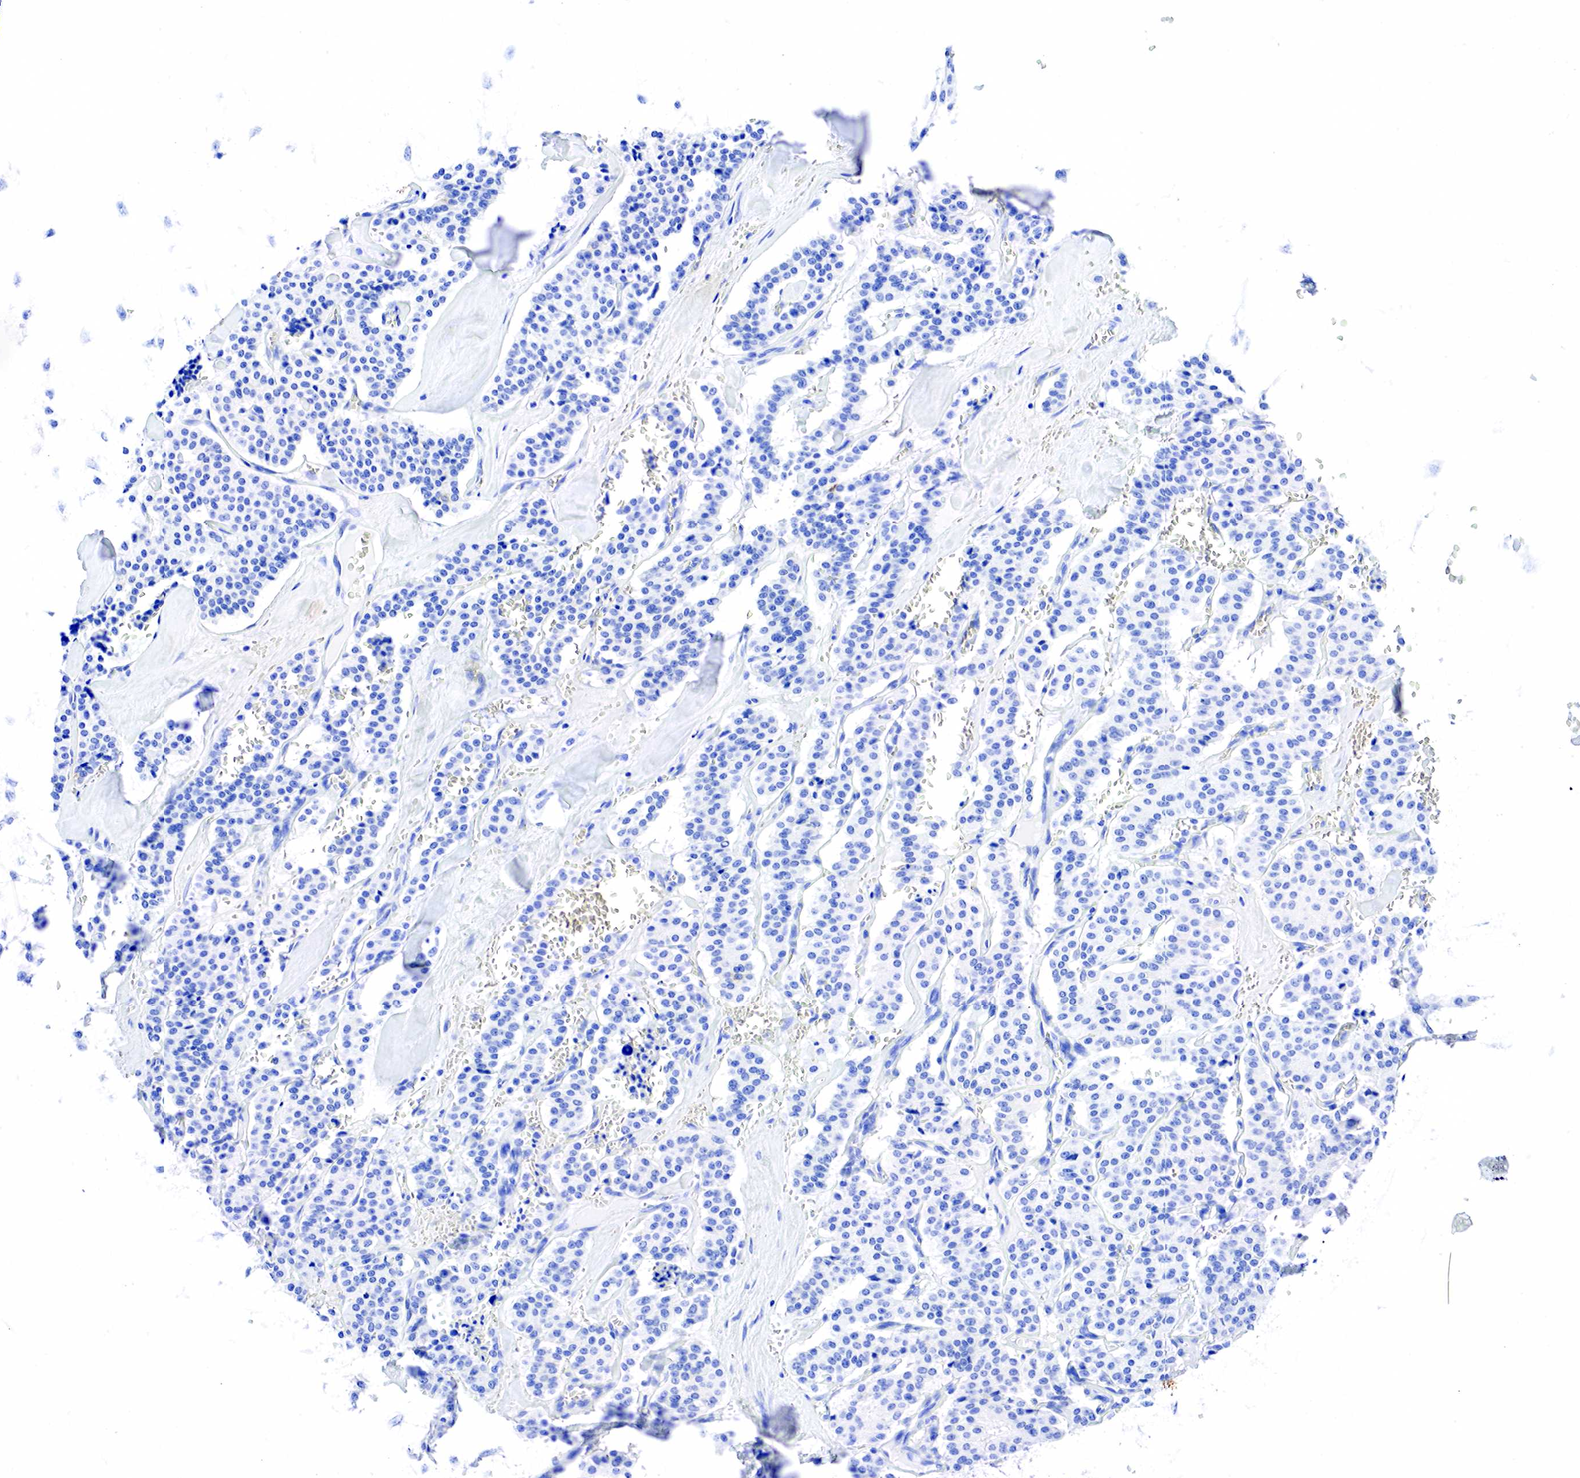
{"staining": {"intensity": "negative", "quantity": "none", "location": "none"}, "tissue": "carcinoid", "cell_type": "Tumor cells", "image_type": "cancer", "snomed": [{"axis": "morphology", "description": "Carcinoid, malignant, NOS"}, {"axis": "topography", "description": "Bronchus"}], "caption": "A histopathology image of carcinoid (malignant) stained for a protein demonstrates no brown staining in tumor cells.", "gene": "KRT7", "patient": {"sex": "male", "age": 55}}